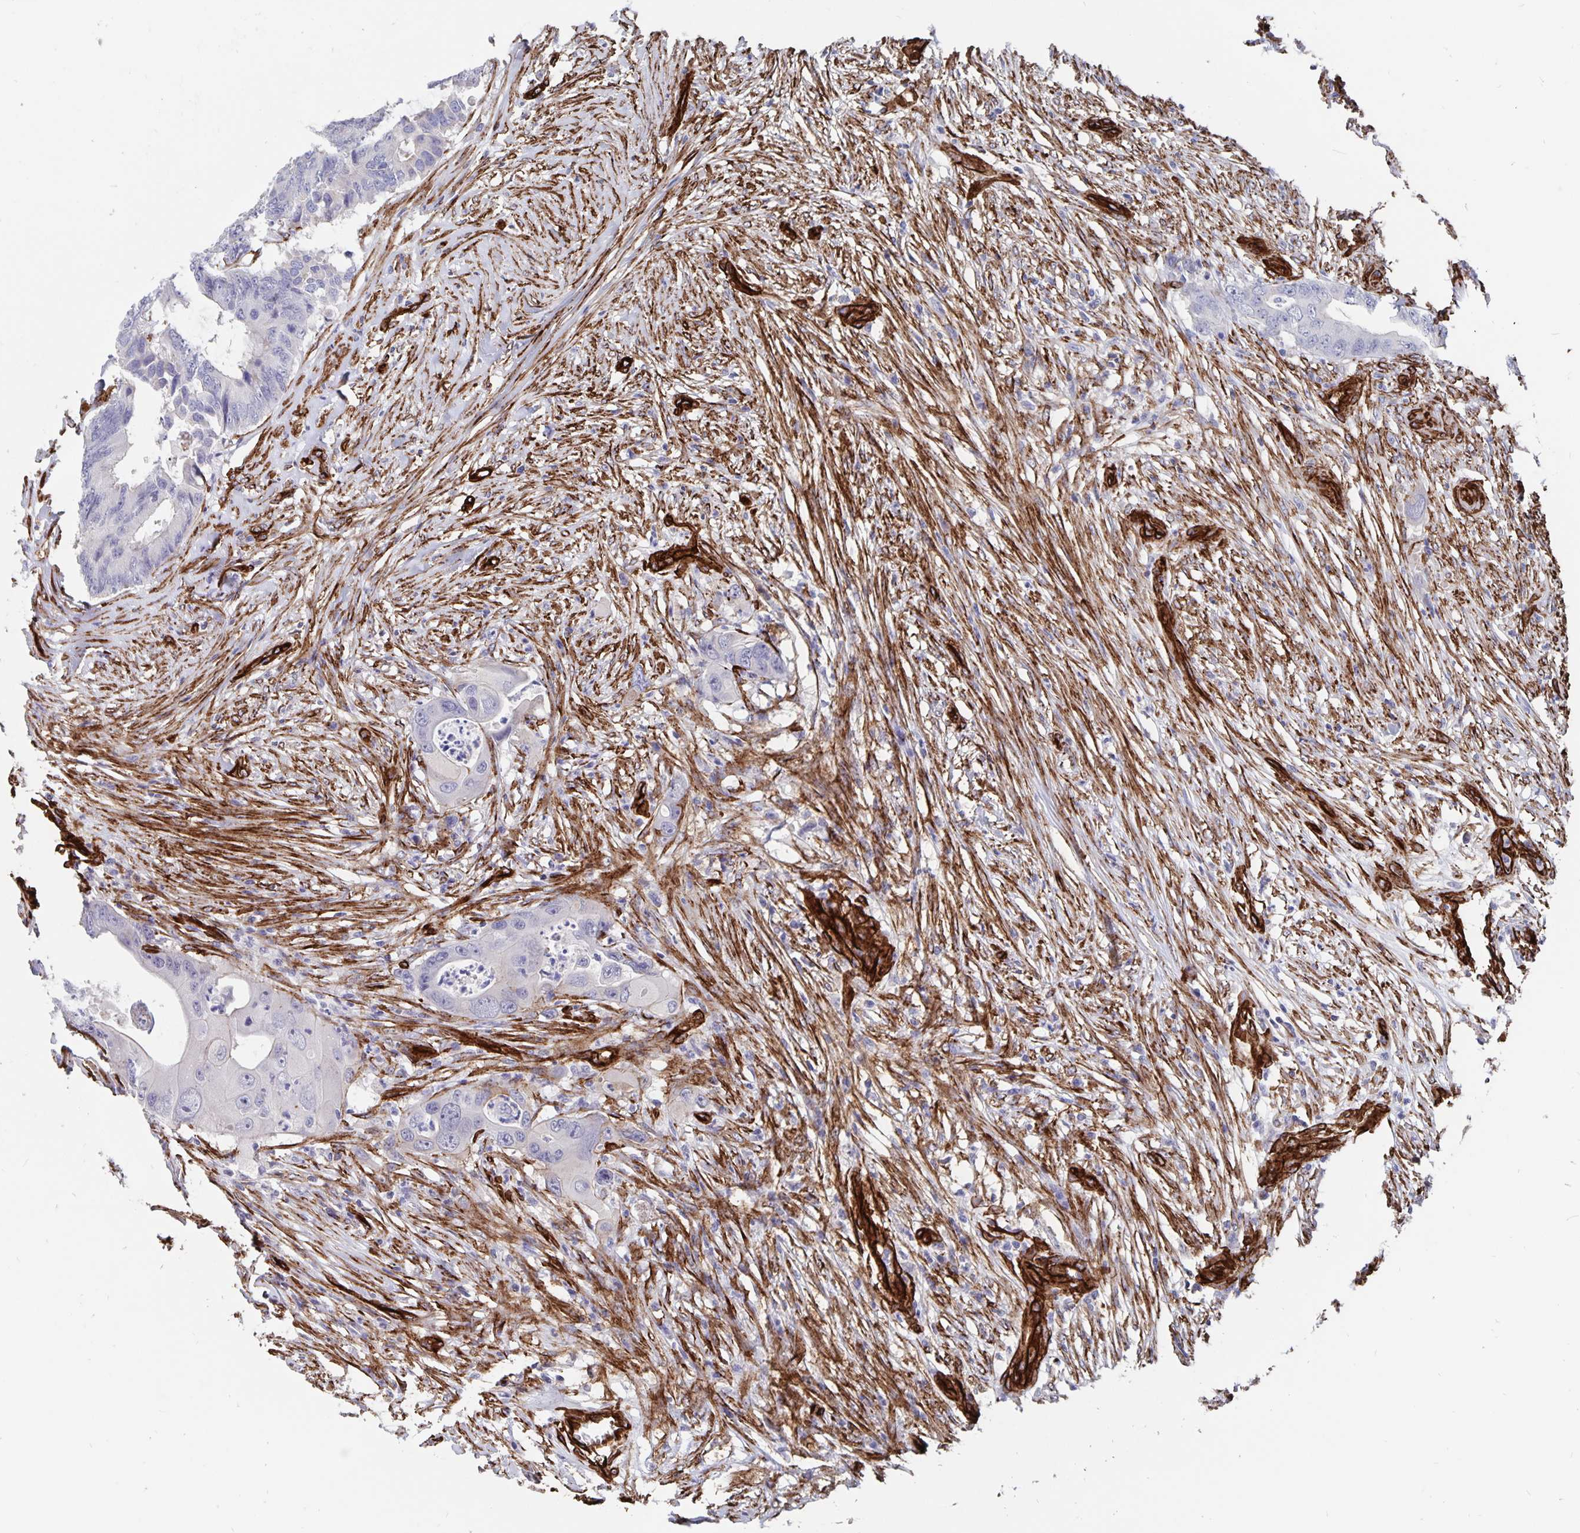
{"staining": {"intensity": "negative", "quantity": "none", "location": "none"}, "tissue": "colorectal cancer", "cell_type": "Tumor cells", "image_type": "cancer", "snomed": [{"axis": "morphology", "description": "Adenocarcinoma, NOS"}, {"axis": "topography", "description": "Colon"}], "caption": "Histopathology image shows no protein positivity in tumor cells of colorectal cancer (adenocarcinoma) tissue.", "gene": "DCHS2", "patient": {"sex": "male", "age": 71}}